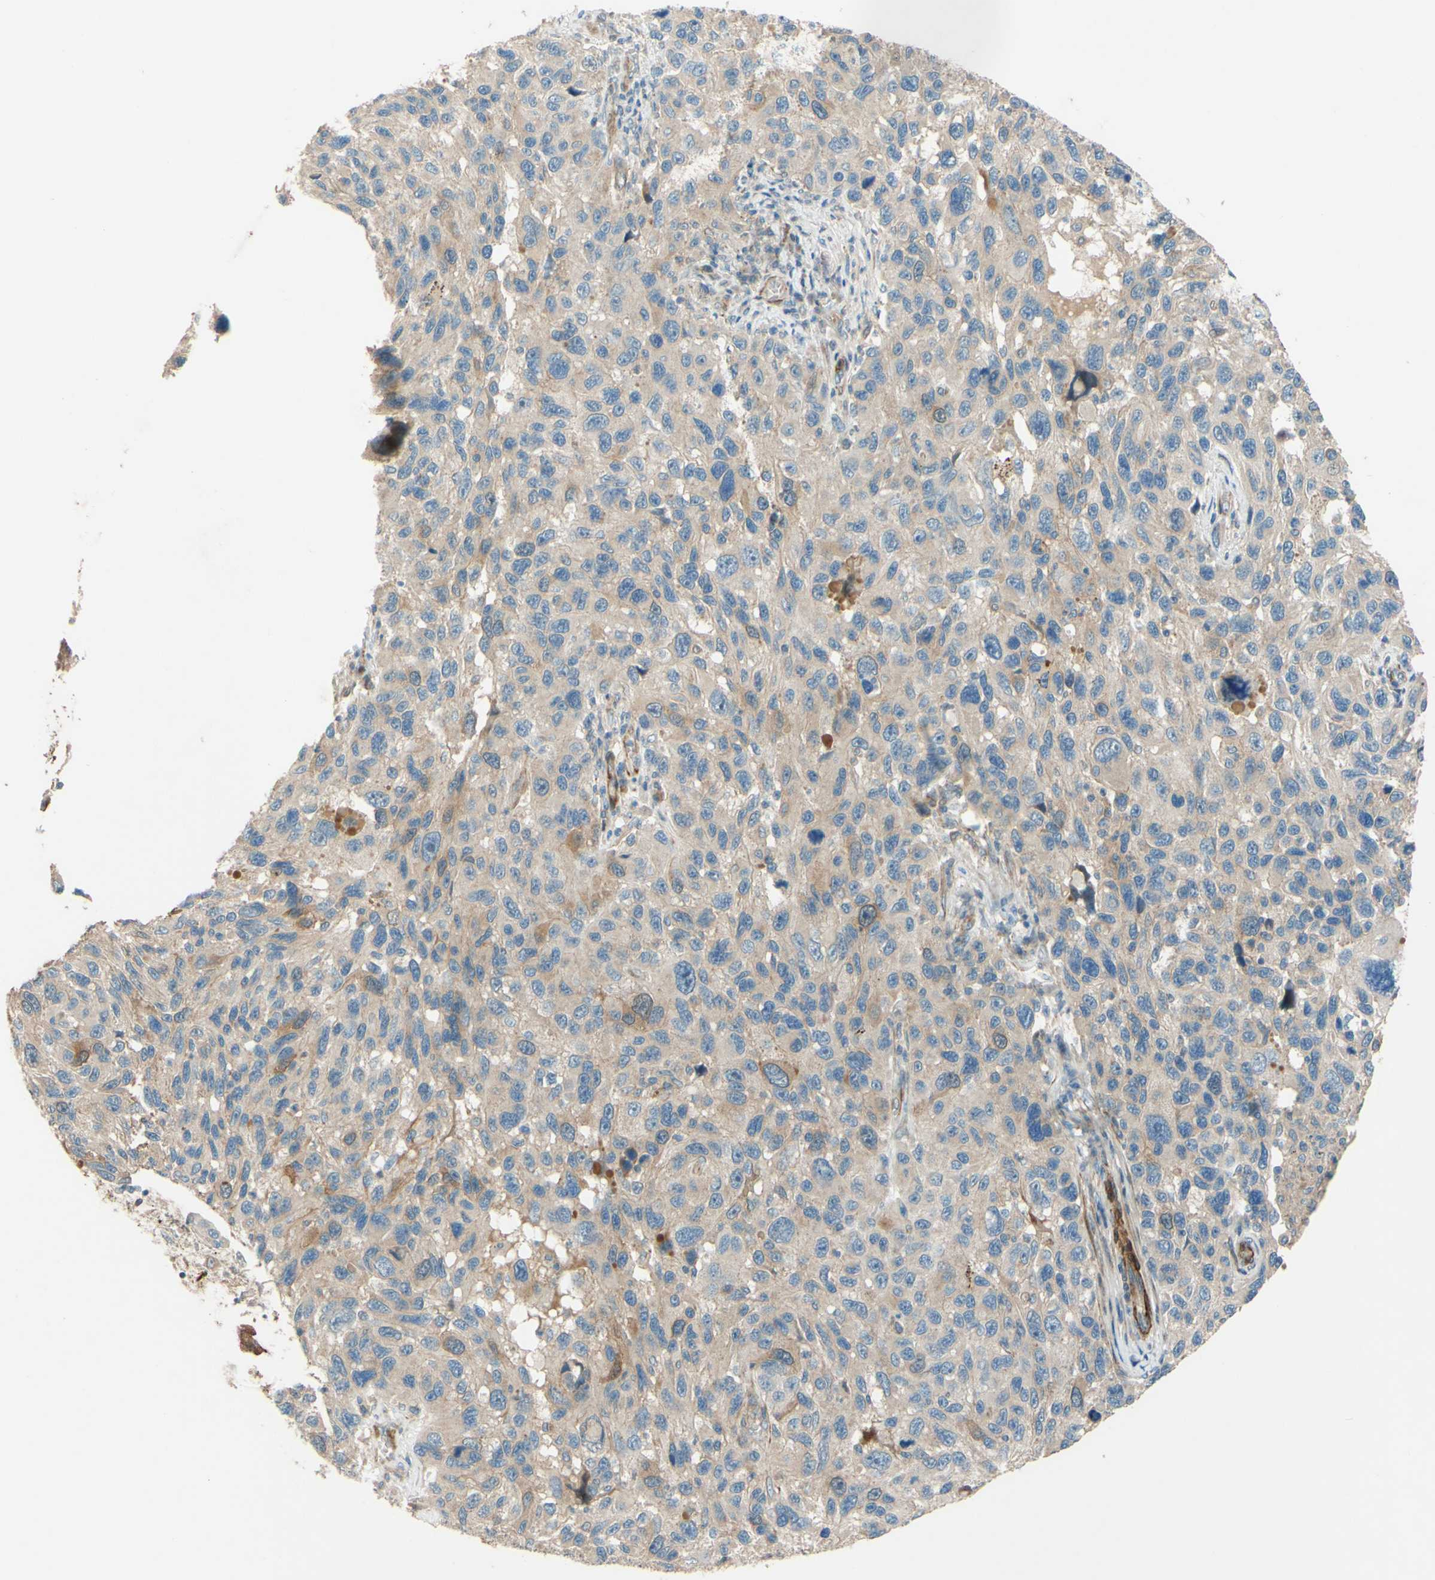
{"staining": {"intensity": "weak", "quantity": "<25%", "location": "cytoplasmic/membranous"}, "tissue": "melanoma", "cell_type": "Tumor cells", "image_type": "cancer", "snomed": [{"axis": "morphology", "description": "Malignant melanoma, NOS"}, {"axis": "topography", "description": "Skin"}], "caption": "A high-resolution micrograph shows immunohistochemistry (IHC) staining of melanoma, which reveals no significant staining in tumor cells.", "gene": "ADAM17", "patient": {"sex": "male", "age": 53}}